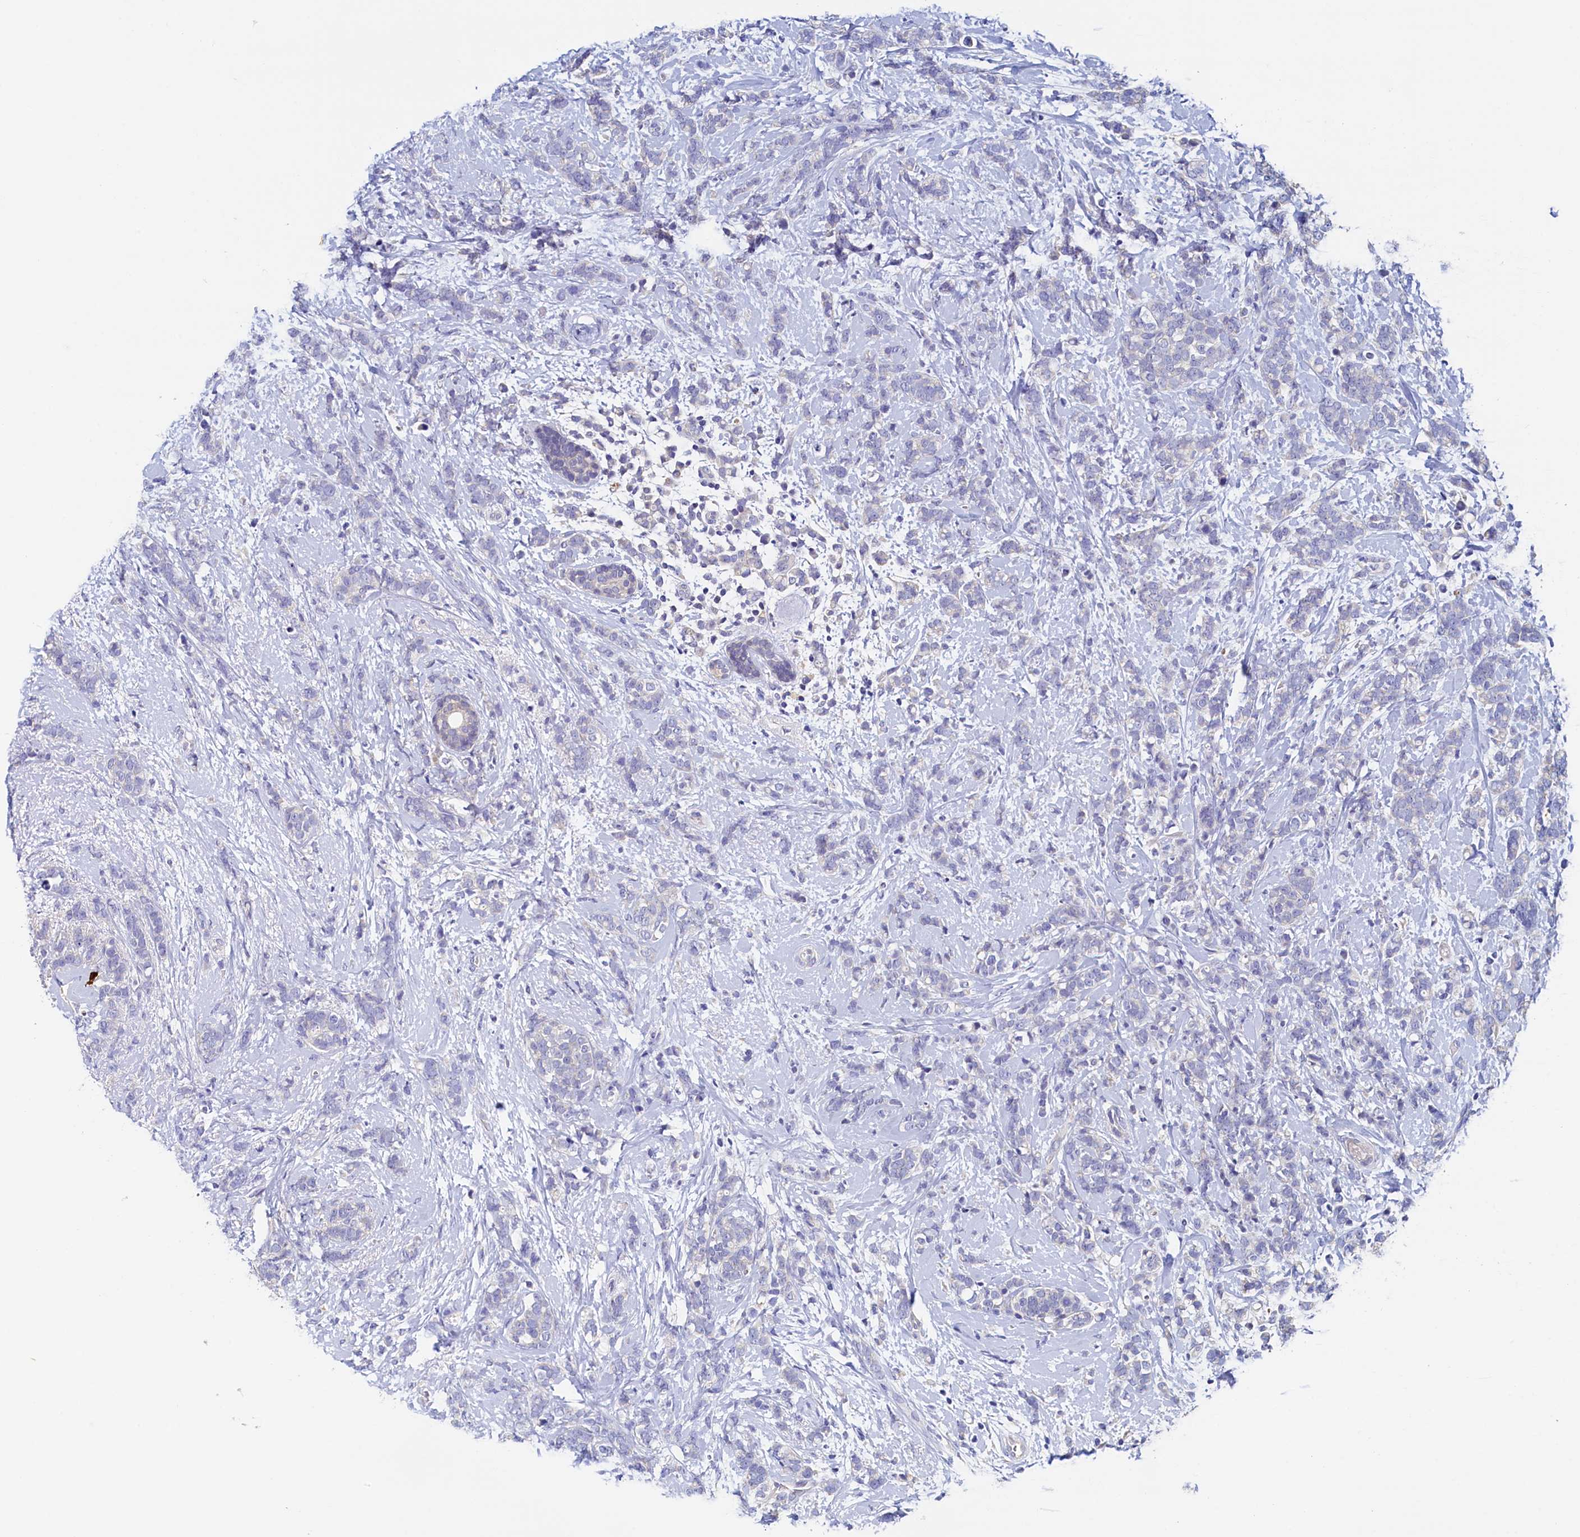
{"staining": {"intensity": "negative", "quantity": "none", "location": "none"}, "tissue": "breast cancer", "cell_type": "Tumor cells", "image_type": "cancer", "snomed": [{"axis": "morphology", "description": "Lobular carcinoma"}, {"axis": "topography", "description": "Breast"}], "caption": "A photomicrograph of human breast cancer (lobular carcinoma) is negative for staining in tumor cells.", "gene": "DTD1", "patient": {"sex": "female", "age": 58}}